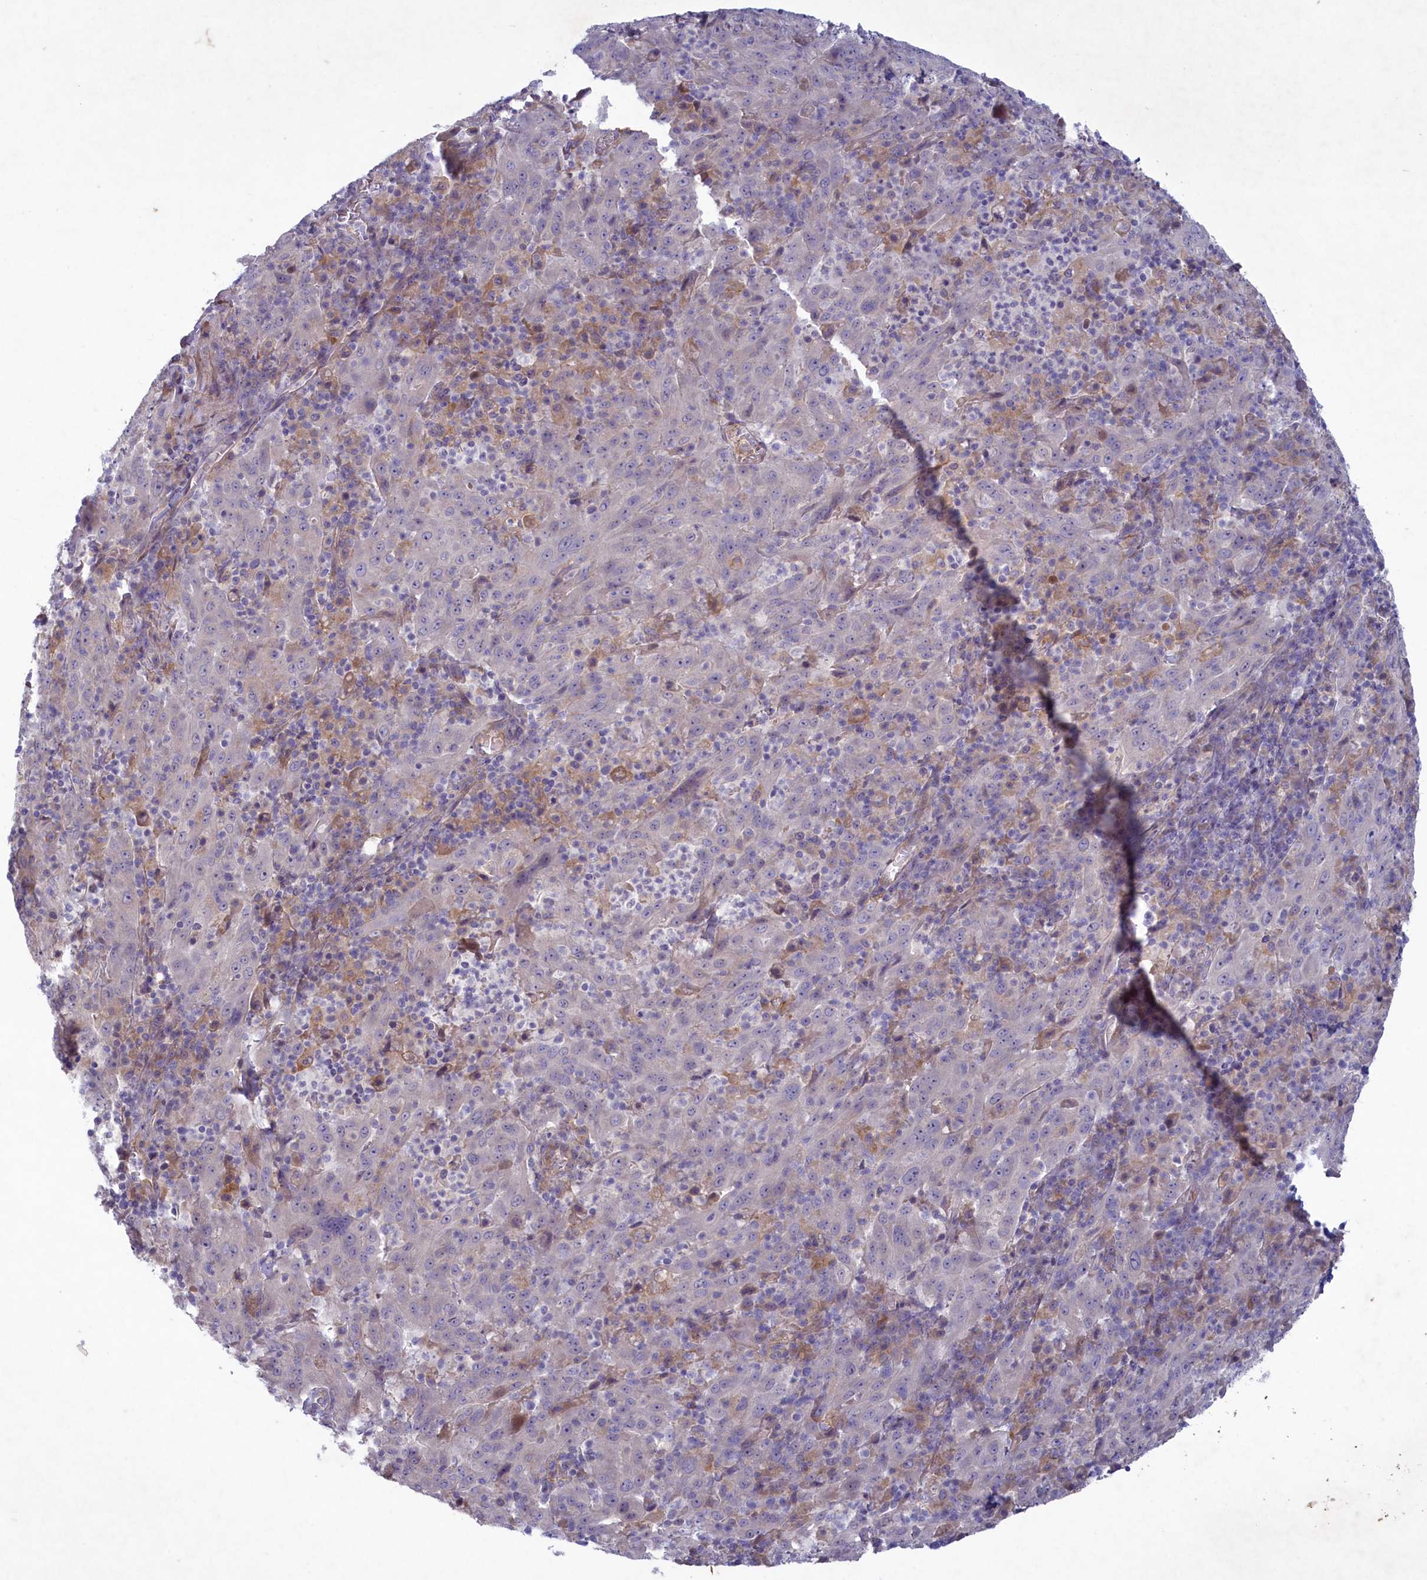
{"staining": {"intensity": "negative", "quantity": "none", "location": "none"}, "tissue": "pancreatic cancer", "cell_type": "Tumor cells", "image_type": "cancer", "snomed": [{"axis": "morphology", "description": "Adenocarcinoma, NOS"}, {"axis": "topography", "description": "Pancreas"}], "caption": "This micrograph is of pancreatic cancer stained with immunohistochemistry to label a protein in brown with the nuclei are counter-stained blue. There is no positivity in tumor cells.", "gene": "PLEKHG6", "patient": {"sex": "male", "age": 63}}